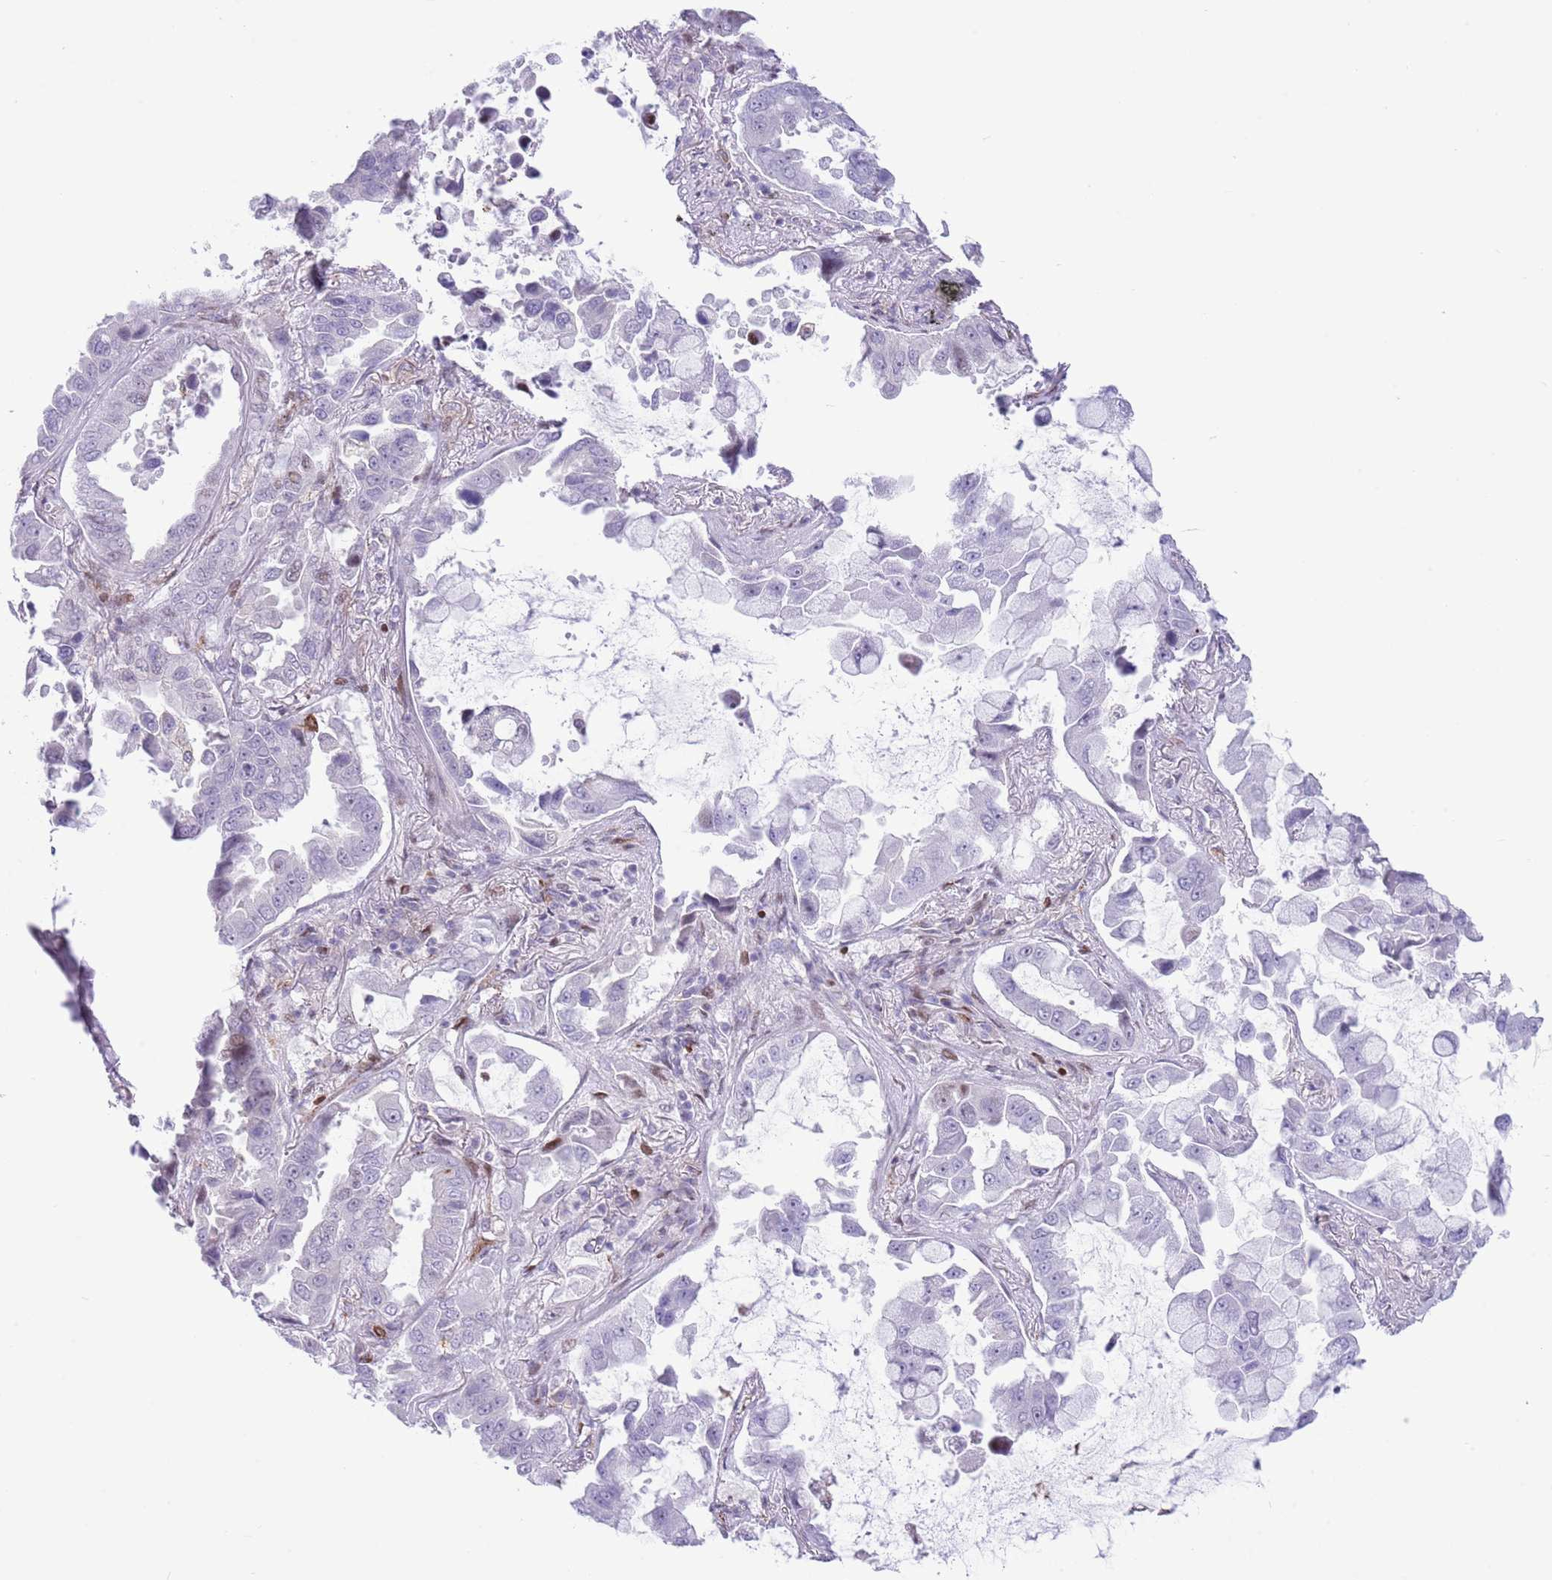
{"staining": {"intensity": "negative", "quantity": "none", "location": "none"}, "tissue": "lung cancer", "cell_type": "Tumor cells", "image_type": "cancer", "snomed": [{"axis": "morphology", "description": "Adenocarcinoma, NOS"}, {"axis": "topography", "description": "Lung"}], "caption": "DAB immunohistochemical staining of human lung cancer (adenocarcinoma) demonstrates no significant staining in tumor cells.", "gene": "ANO8", "patient": {"sex": "male", "age": 64}}